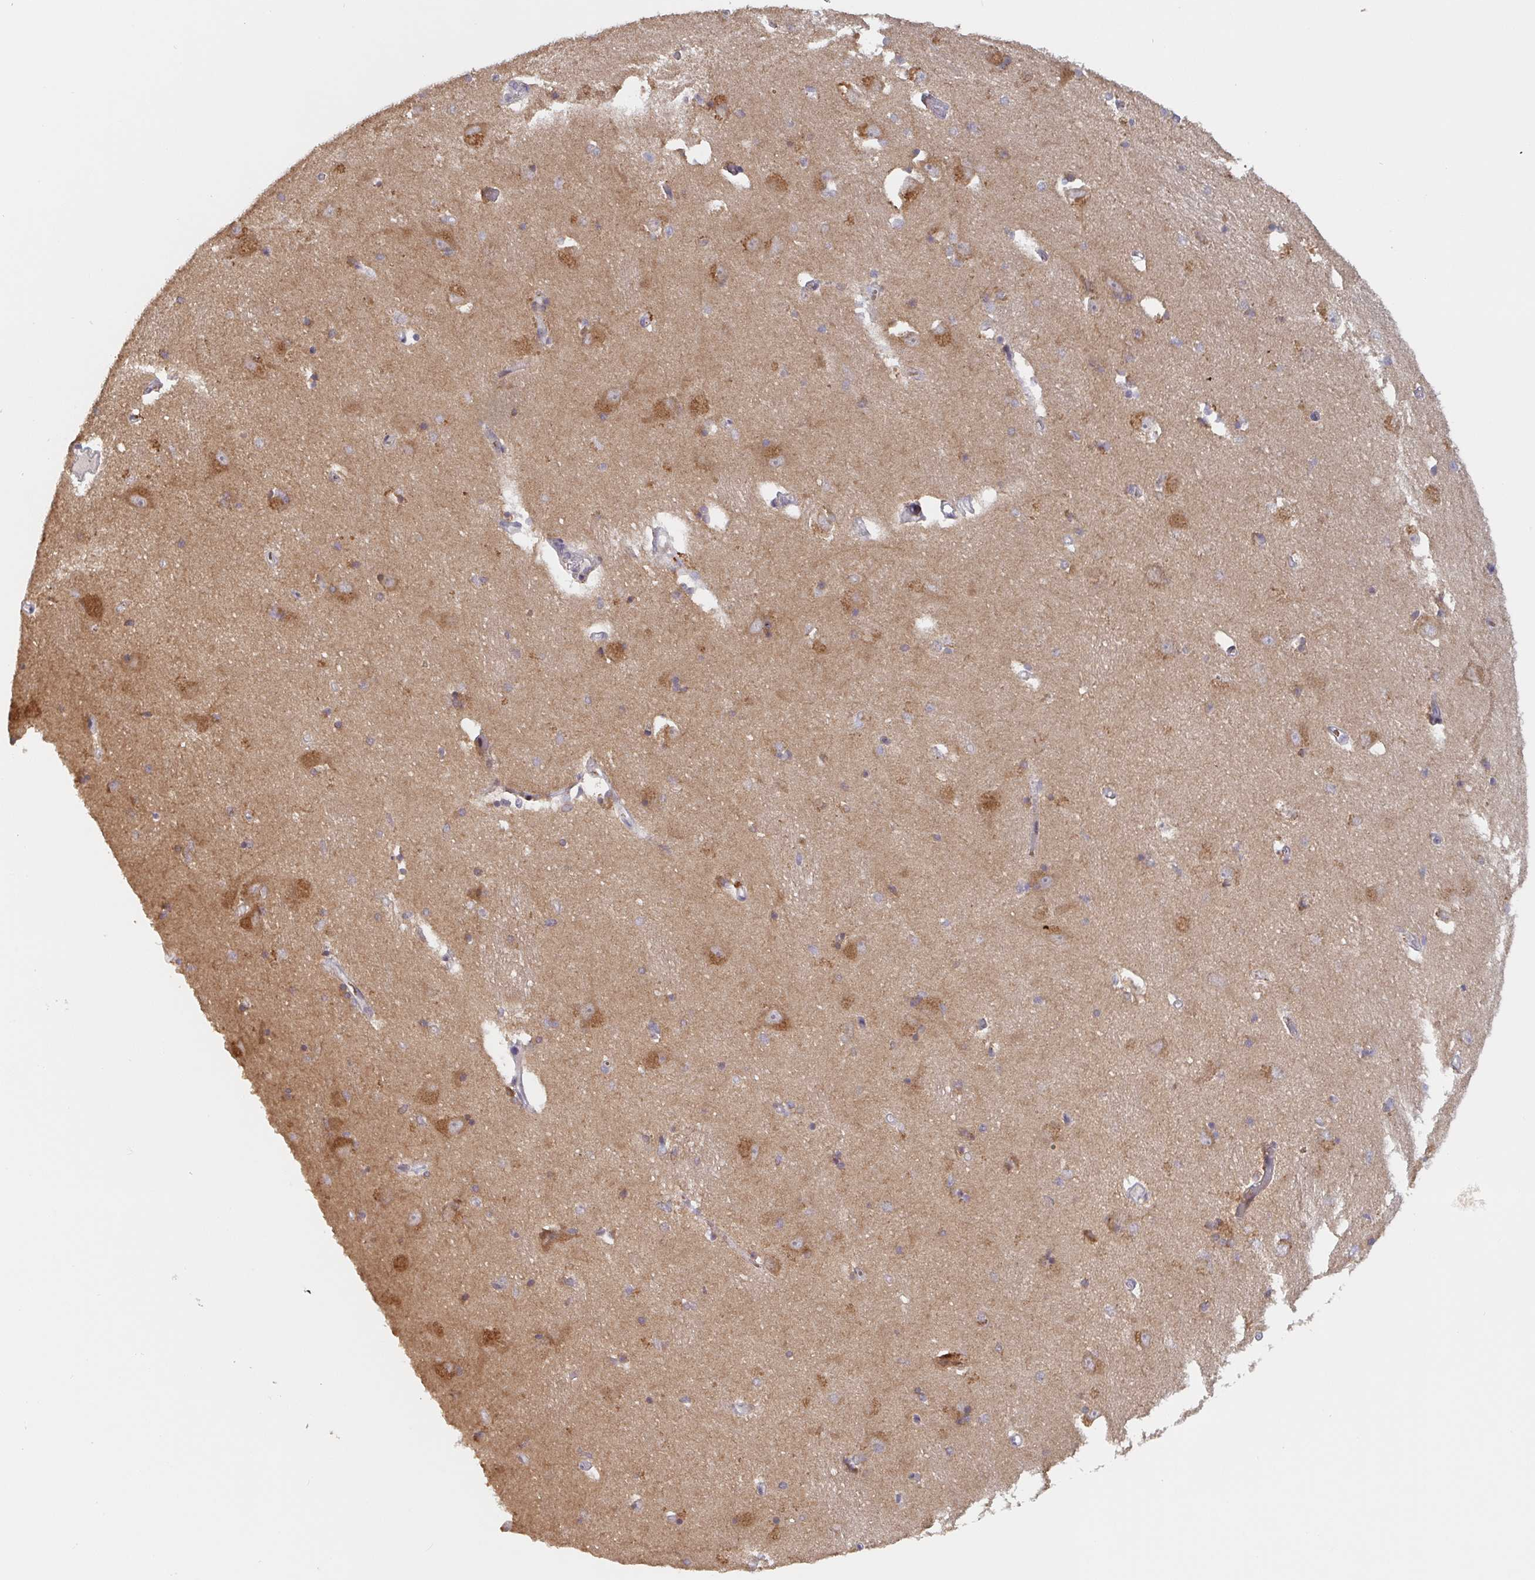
{"staining": {"intensity": "weak", "quantity": "25%-75%", "location": "cytoplasmic/membranous"}, "tissue": "caudate", "cell_type": "Glial cells", "image_type": "normal", "snomed": [{"axis": "morphology", "description": "Normal tissue, NOS"}, {"axis": "topography", "description": "Lateral ventricle wall"}, {"axis": "topography", "description": "Hippocampus"}], "caption": "Benign caudate was stained to show a protein in brown. There is low levels of weak cytoplasmic/membranous staining in approximately 25%-75% of glial cells.", "gene": "DCST1", "patient": {"sex": "female", "age": 63}}